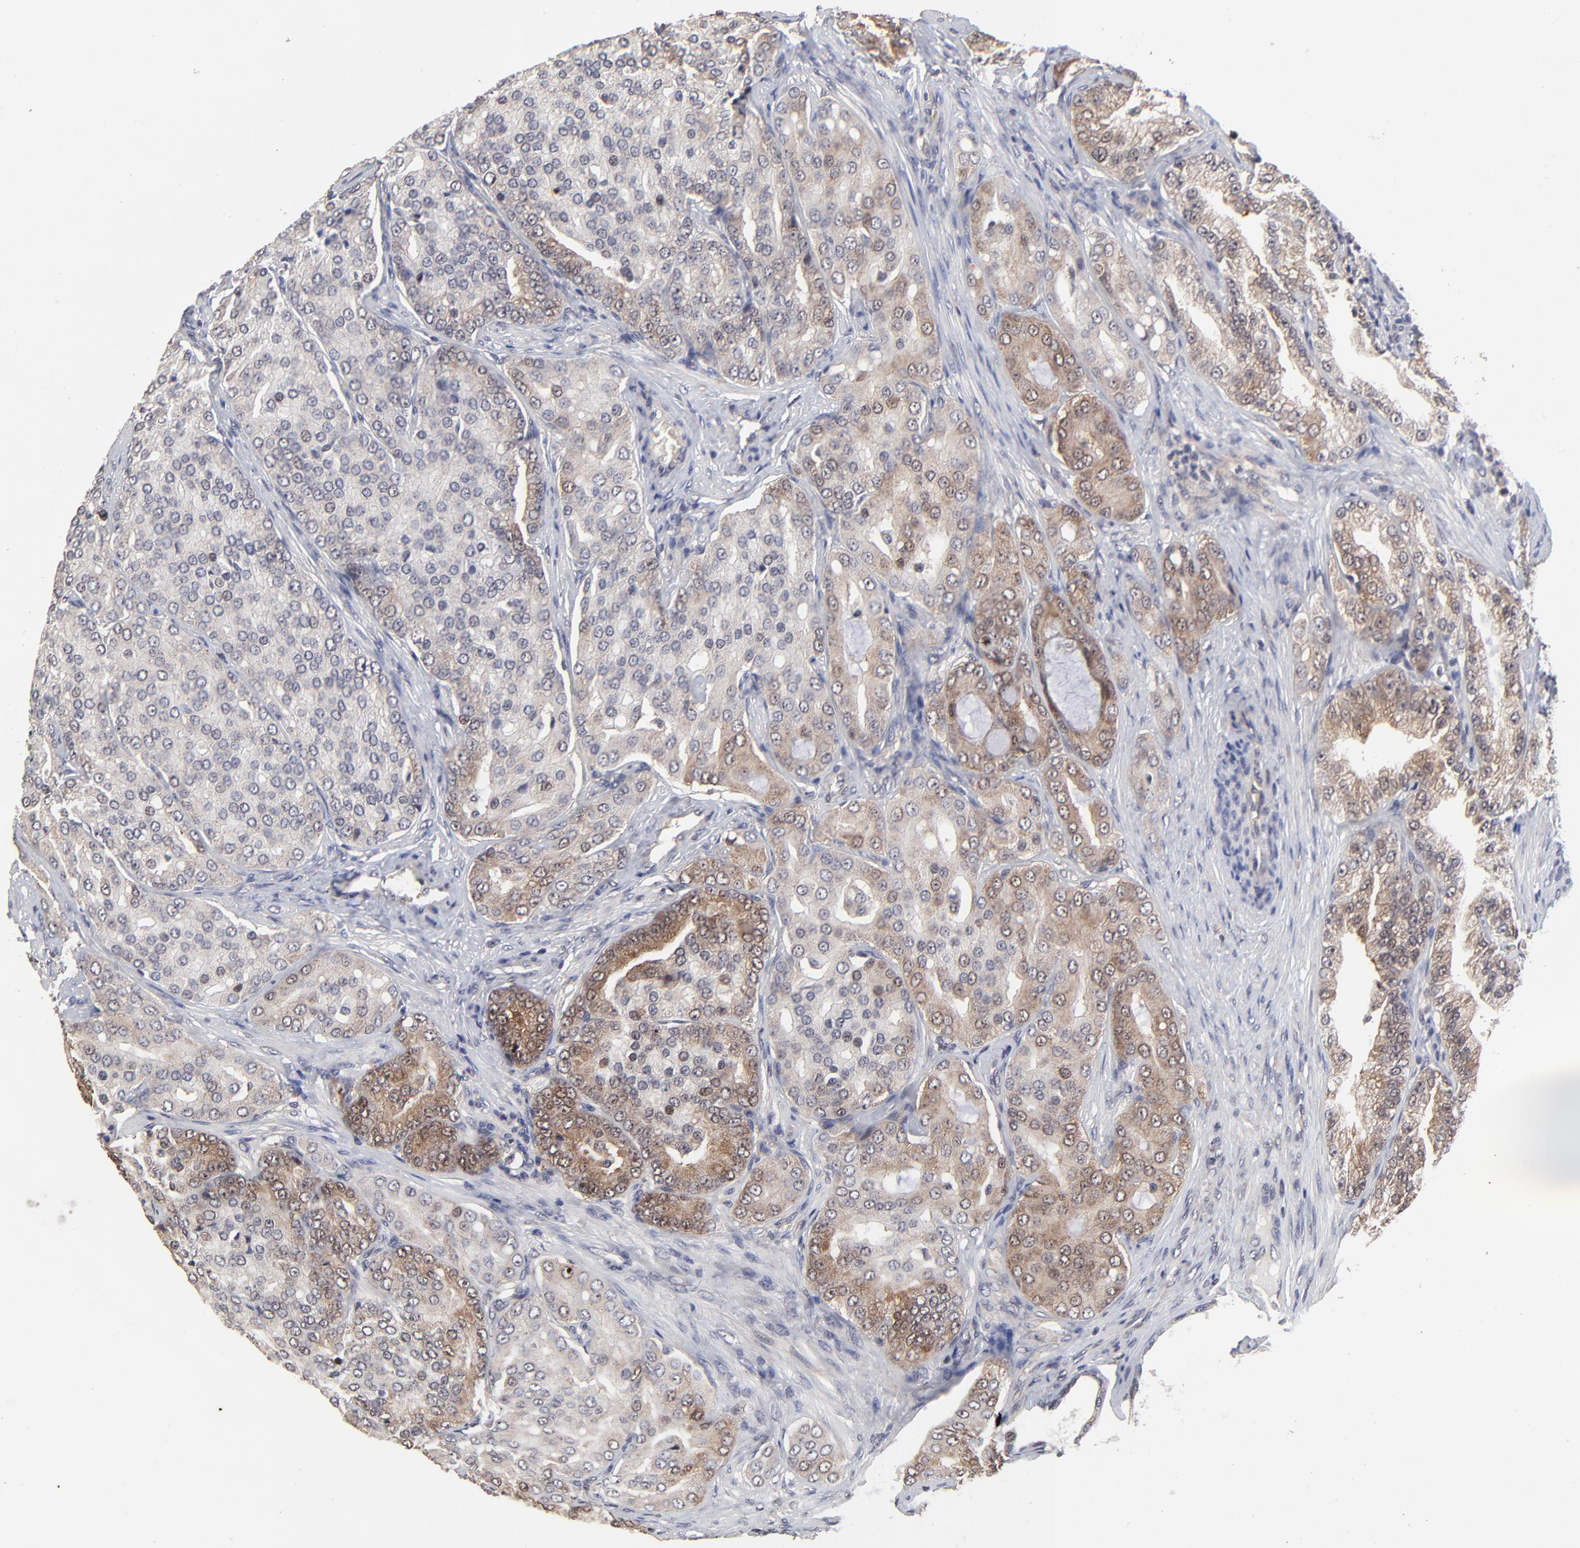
{"staining": {"intensity": "weak", "quantity": "<25%", "location": "nuclear"}, "tissue": "prostate cancer", "cell_type": "Tumor cells", "image_type": "cancer", "snomed": [{"axis": "morphology", "description": "Adenocarcinoma, High grade"}, {"axis": "topography", "description": "Prostate"}], "caption": "Human prostate cancer (high-grade adenocarcinoma) stained for a protein using immunohistochemistry (IHC) demonstrates no expression in tumor cells.", "gene": "FRMD8", "patient": {"sex": "male", "age": 64}}